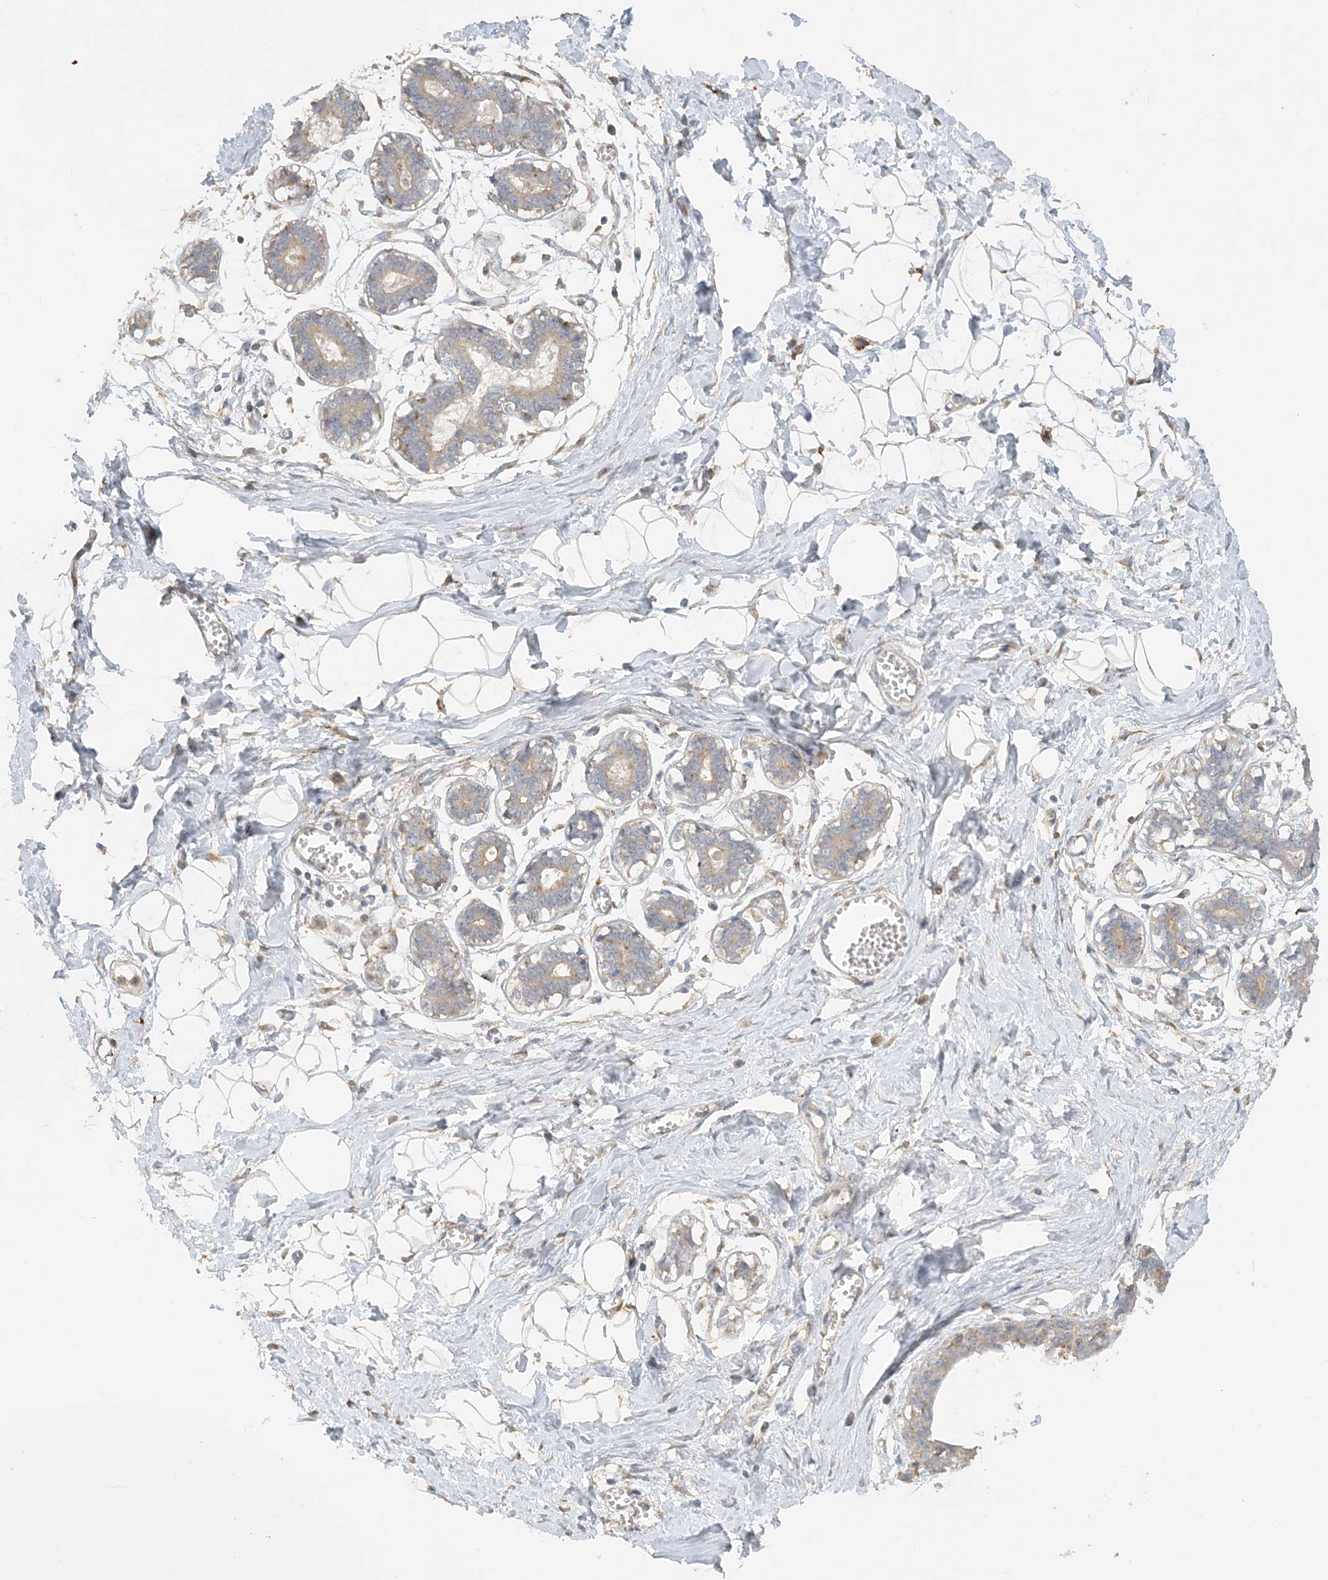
{"staining": {"intensity": "negative", "quantity": "none", "location": "none"}, "tissue": "breast", "cell_type": "Adipocytes", "image_type": "normal", "snomed": [{"axis": "morphology", "description": "Normal tissue, NOS"}, {"axis": "topography", "description": "Breast"}], "caption": "Protein analysis of unremarkable breast reveals no significant positivity in adipocytes. Brightfield microscopy of IHC stained with DAB (3,3'-diaminobenzidine) (brown) and hematoxylin (blue), captured at high magnification.", "gene": "SPPL2A", "patient": {"sex": "female", "age": 27}}